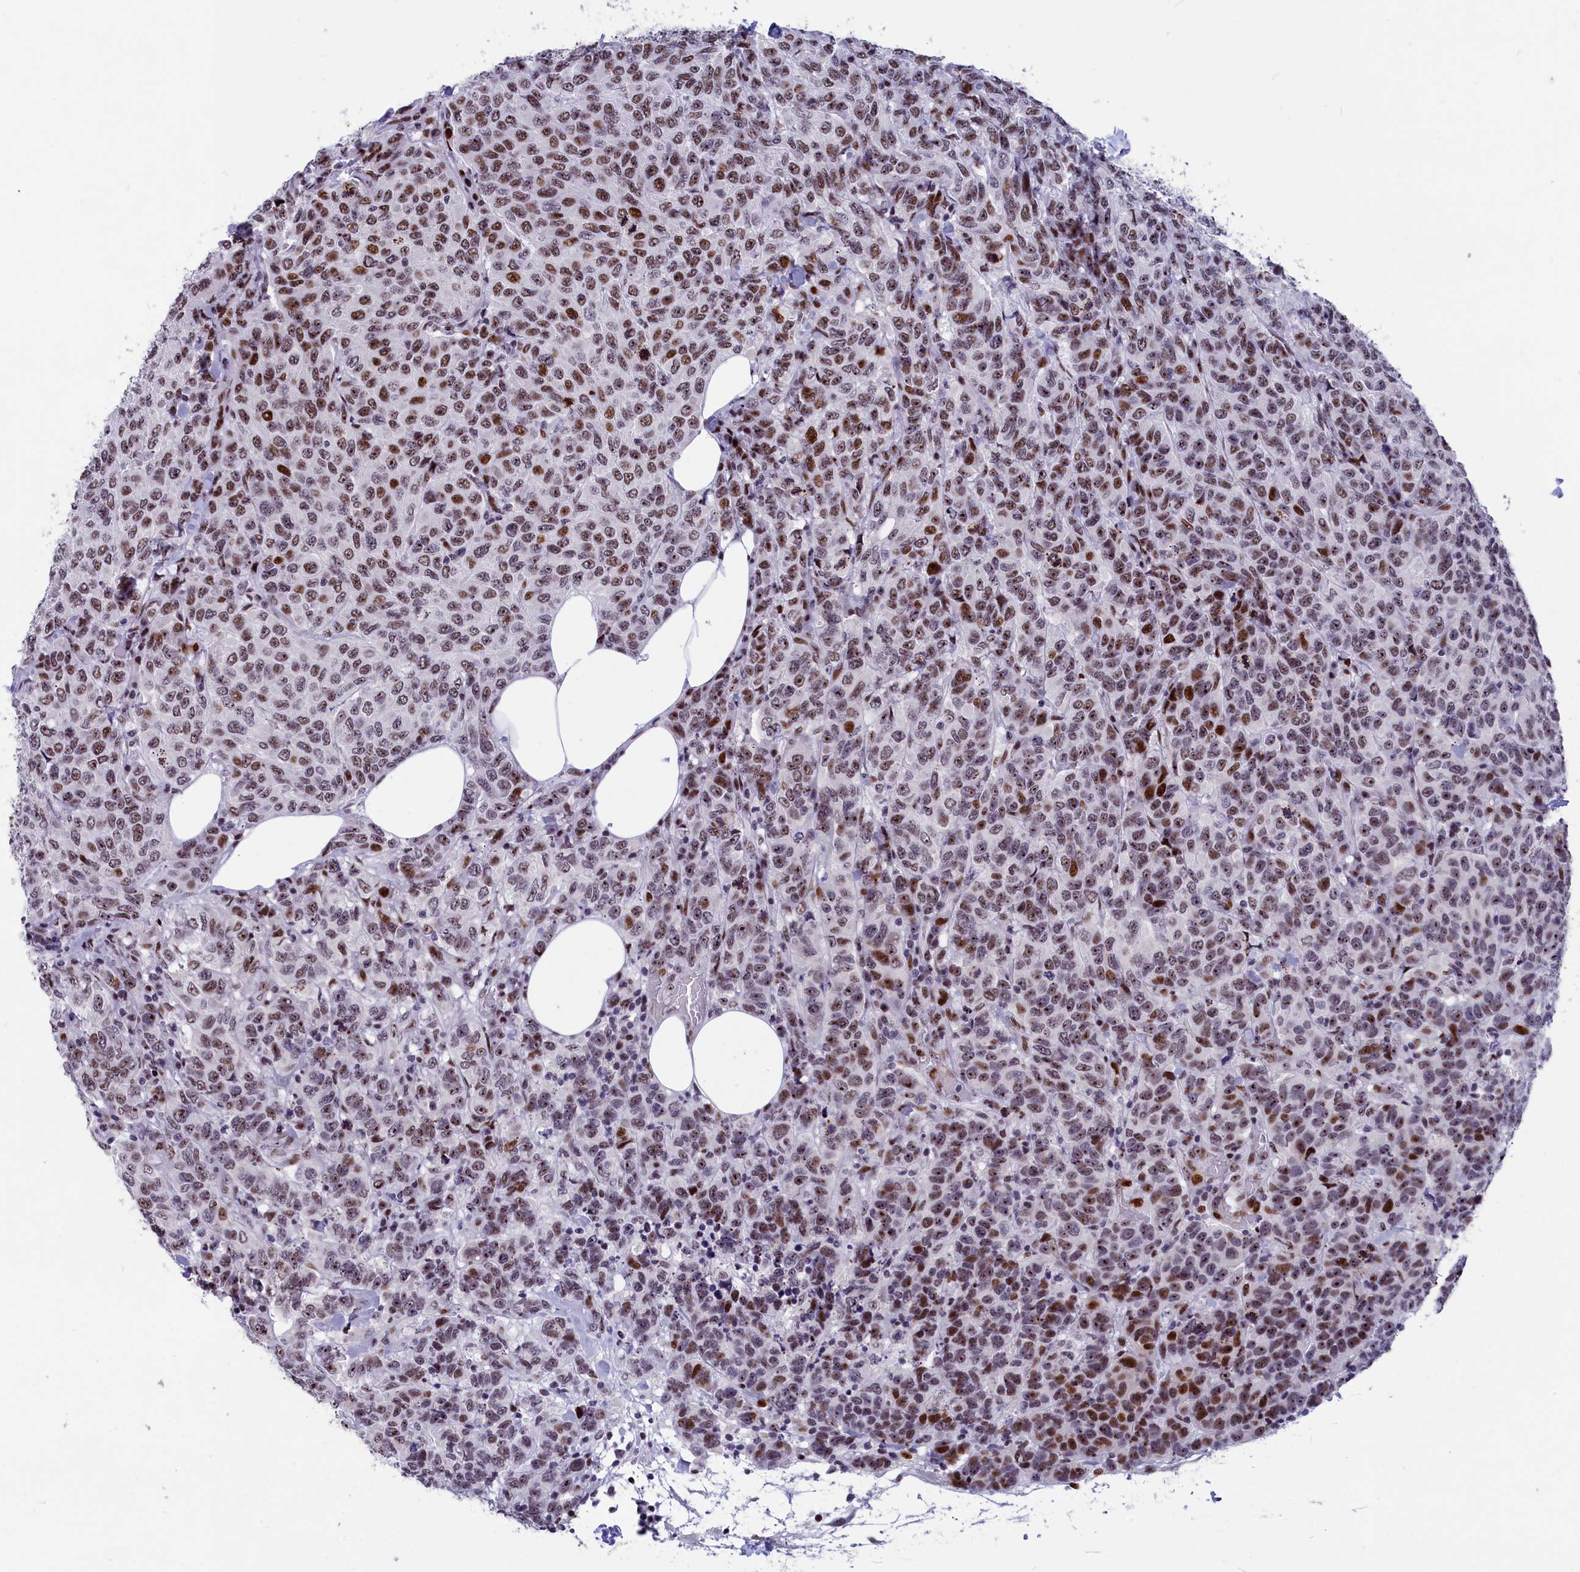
{"staining": {"intensity": "moderate", "quantity": ">75%", "location": "nuclear"}, "tissue": "breast cancer", "cell_type": "Tumor cells", "image_type": "cancer", "snomed": [{"axis": "morphology", "description": "Duct carcinoma"}, {"axis": "topography", "description": "Breast"}], "caption": "High-magnification brightfield microscopy of infiltrating ductal carcinoma (breast) stained with DAB (brown) and counterstained with hematoxylin (blue). tumor cells exhibit moderate nuclear staining is appreciated in approximately>75% of cells.", "gene": "NSA2", "patient": {"sex": "female", "age": 55}}